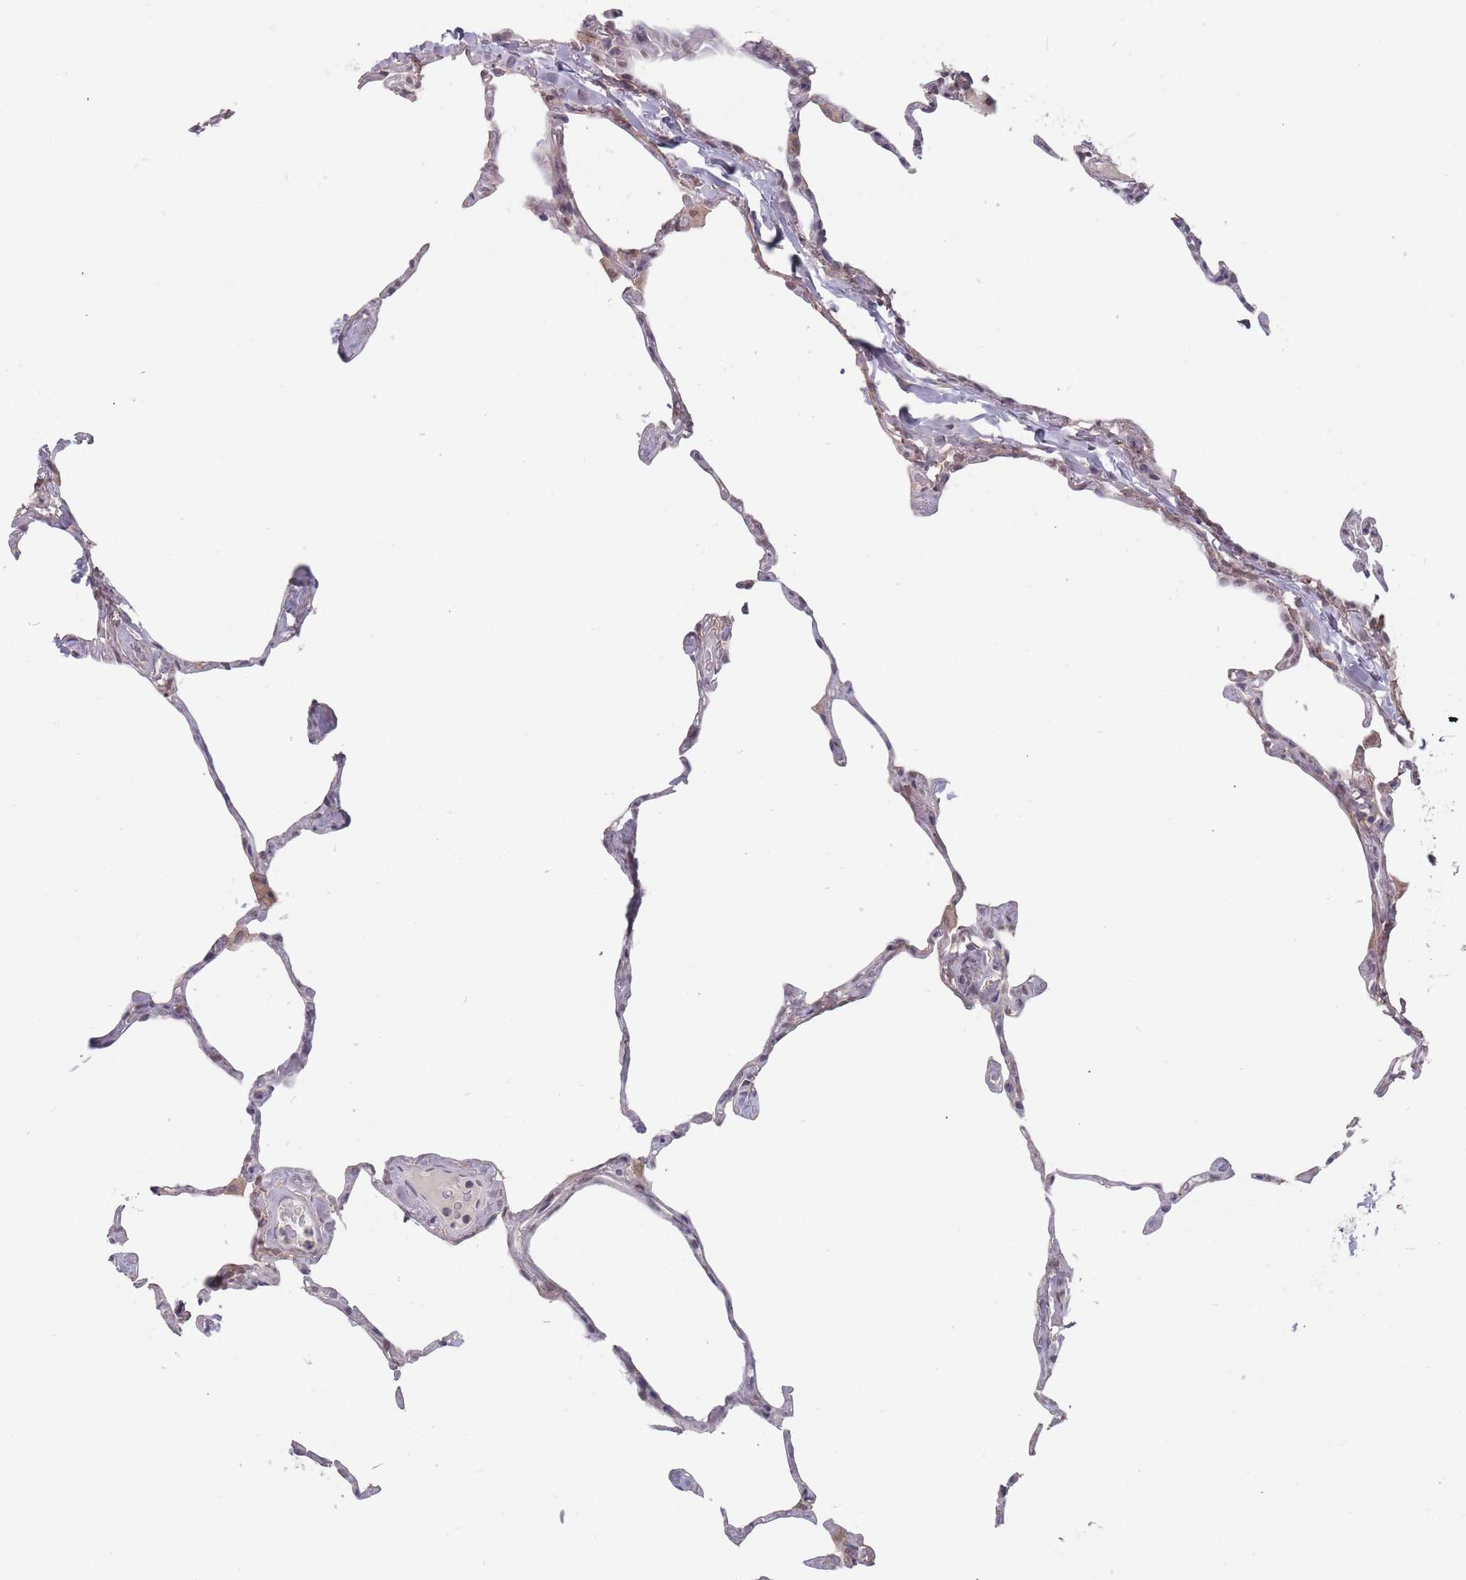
{"staining": {"intensity": "weak", "quantity": "<25%", "location": "cytoplasmic/membranous"}, "tissue": "lung", "cell_type": "Alveolar cells", "image_type": "normal", "snomed": [{"axis": "morphology", "description": "Normal tissue, NOS"}, {"axis": "topography", "description": "Lung"}], "caption": "This is an immunohistochemistry photomicrograph of unremarkable lung. There is no positivity in alveolar cells.", "gene": "PEX7", "patient": {"sex": "male", "age": 65}}